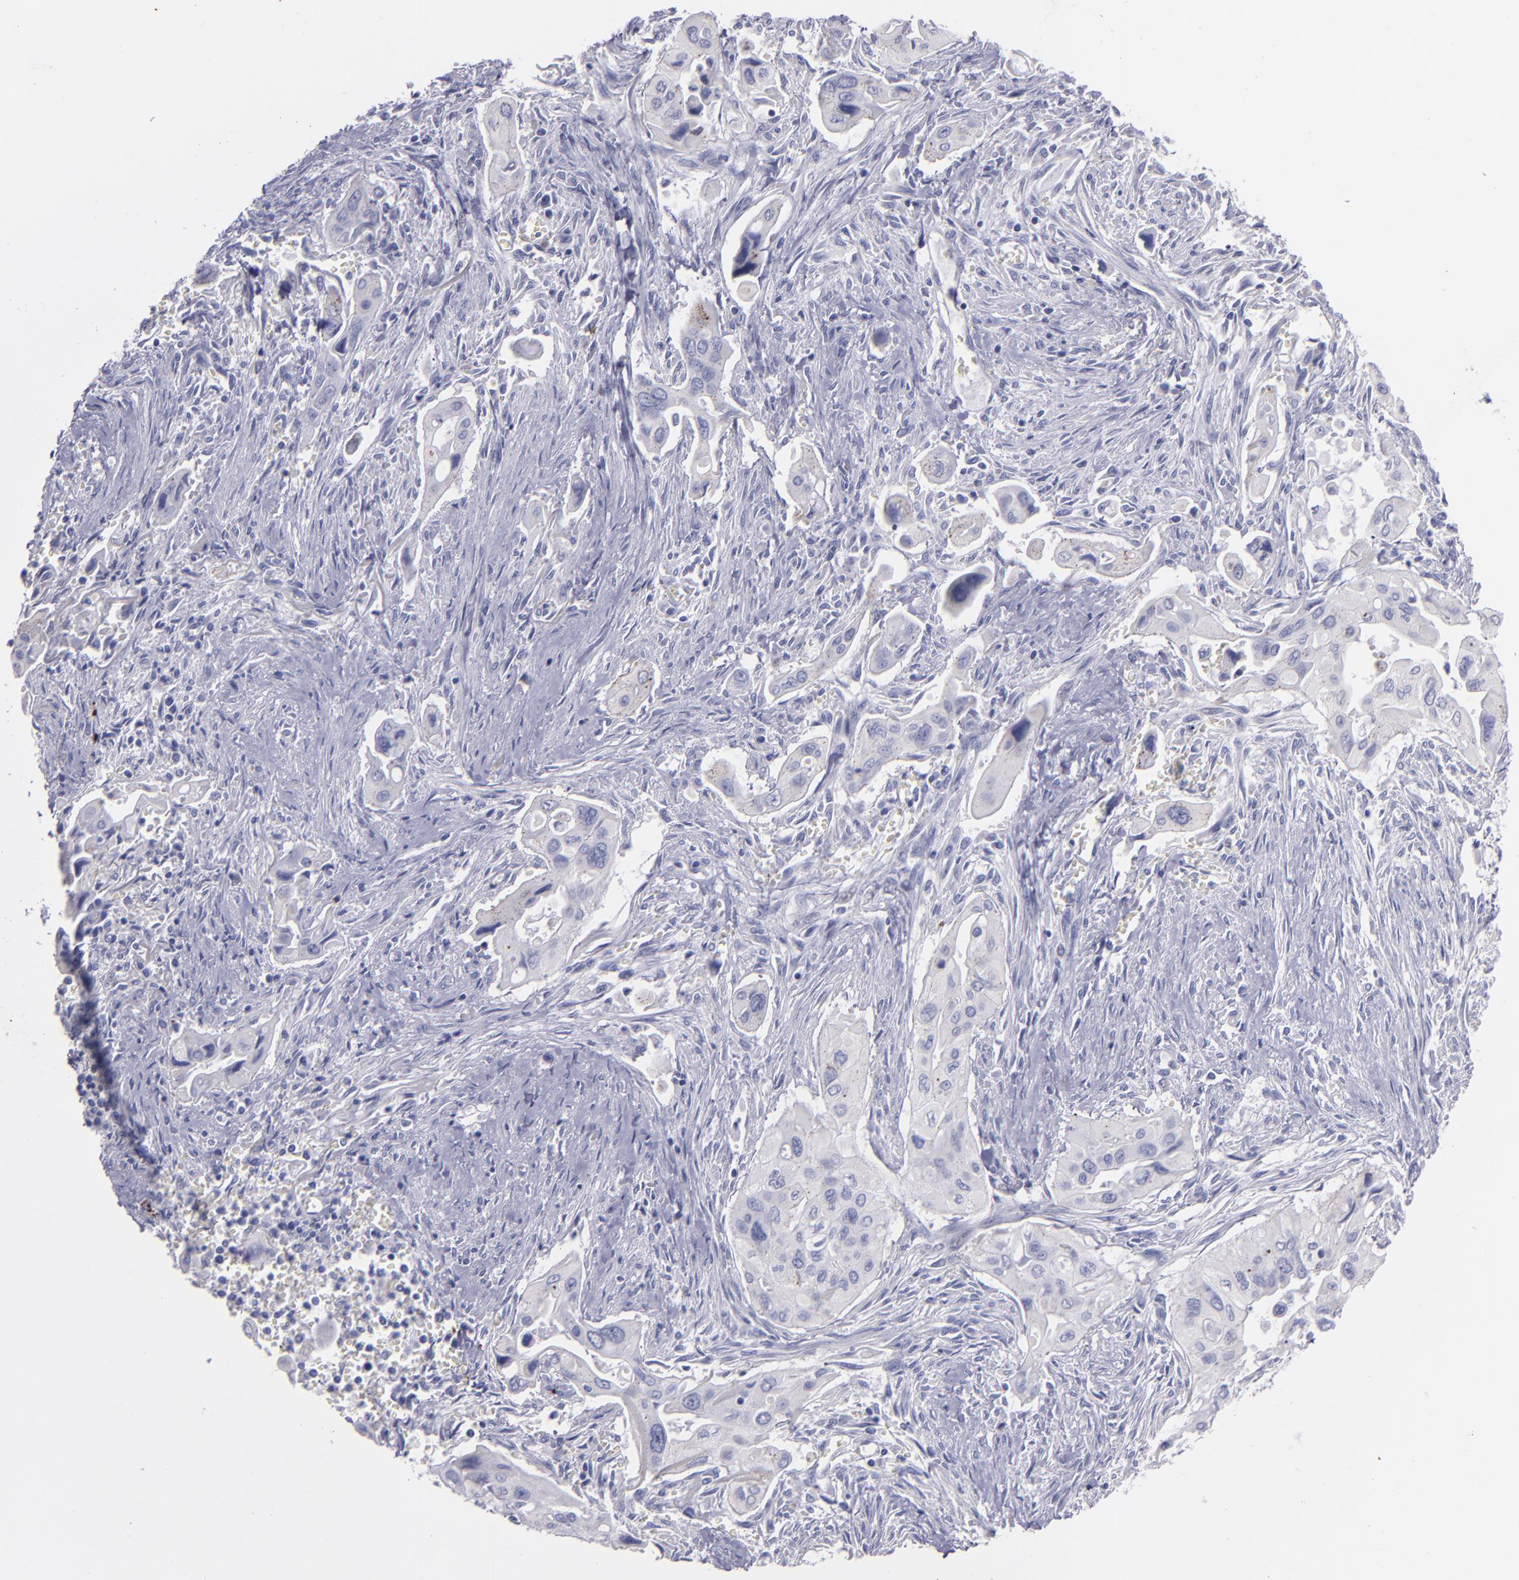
{"staining": {"intensity": "negative", "quantity": "none", "location": "none"}, "tissue": "pancreatic cancer", "cell_type": "Tumor cells", "image_type": "cancer", "snomed": [{"axis": "morphology", "description": "Adenocarcinoma, NOS"}, {"axis": "topography", "description": "Pancreas"}], "caption": "Immunohistochemistry histopathology image of neoplastic tissue: human pancreatic adenocarcinoma stained with DAB (3,3'-diaminobenzidine) demonstrates no significant protein expression in tumor cells.", "gene": "SNAP25", "patient": {"sex": "male", "age": 77}}